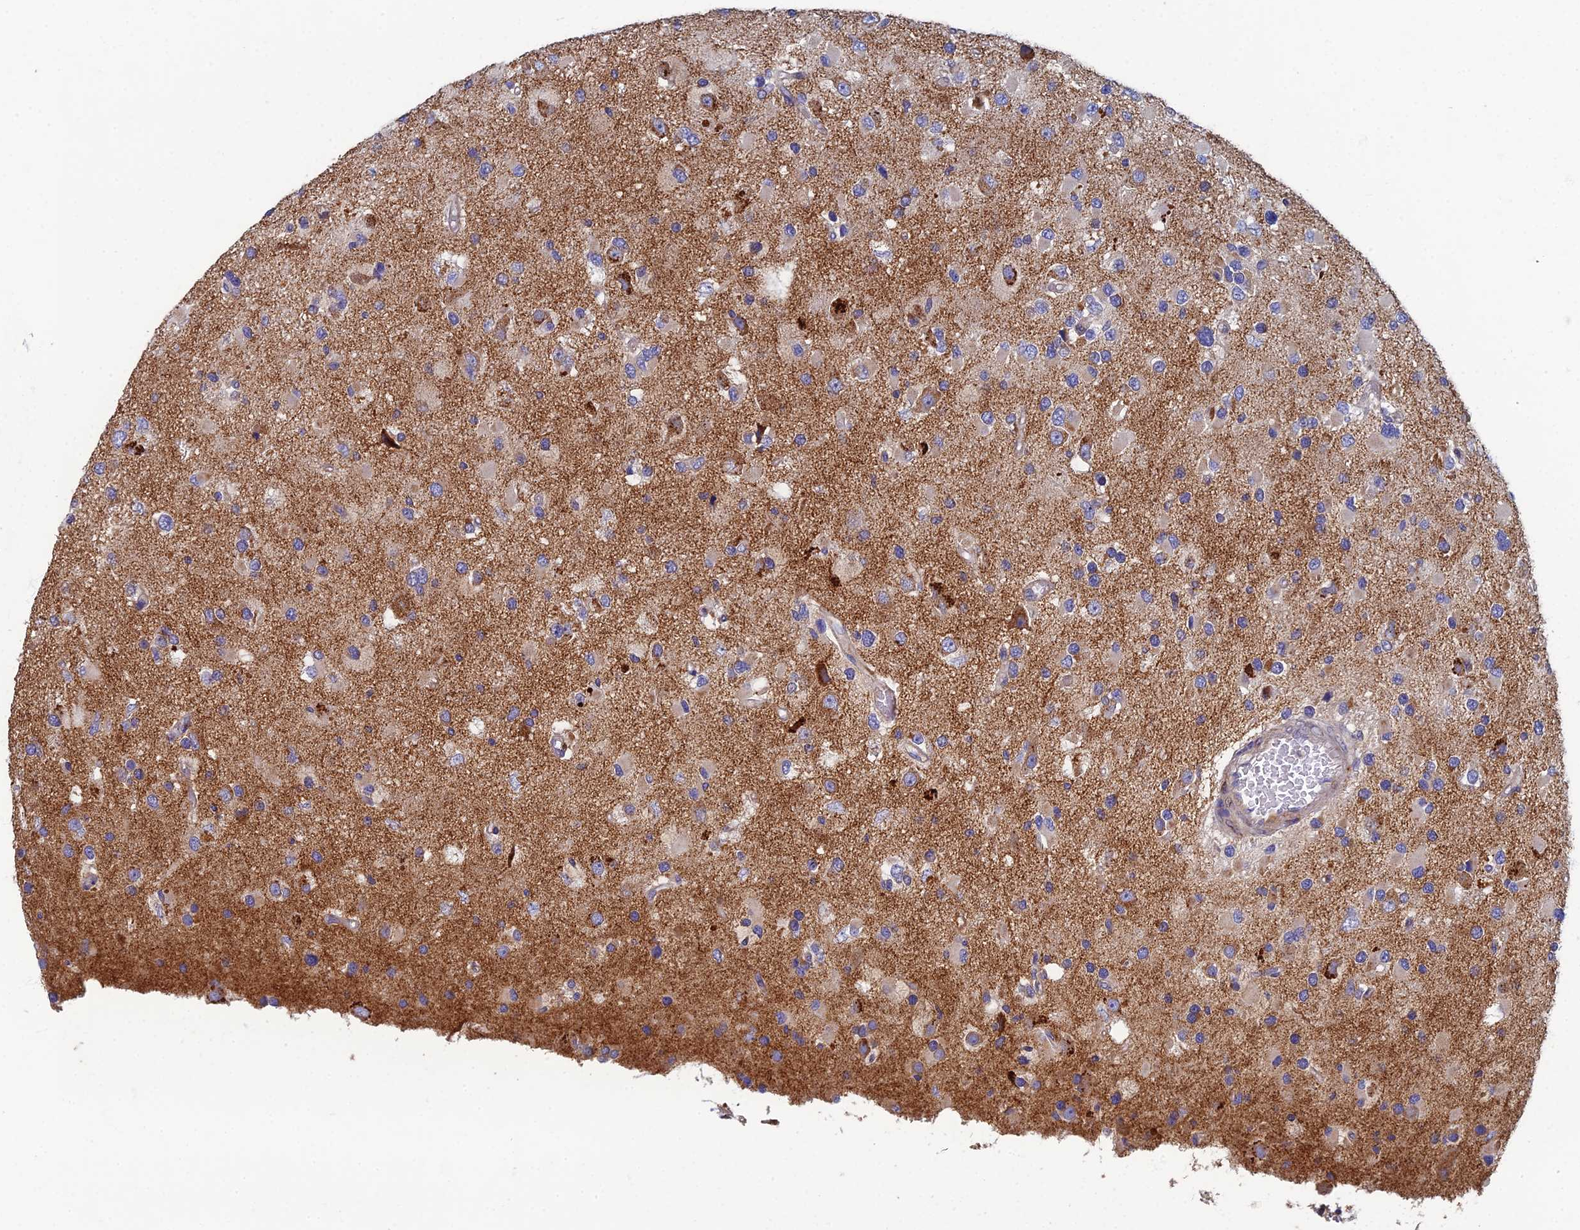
{"staining": {"intensity": "weak", "quantity": "<25%", "location": "cytoplasmic/membranous"}, "tissue": "glioma", "cell_type": "Tumor cells", "image_type": "cancer", "snomed": [{"axis": "morphology", "description": "Glioma, malignant, High grade"}, {"axis": "topography", "description": "Brain"}], "caption": "Immunohistochemistry of human malignant glioma (high-grade) reveals no positivity in tumor cells.", "gene": "RNASEK", "patient": {"sex": "male", "age": 53}}